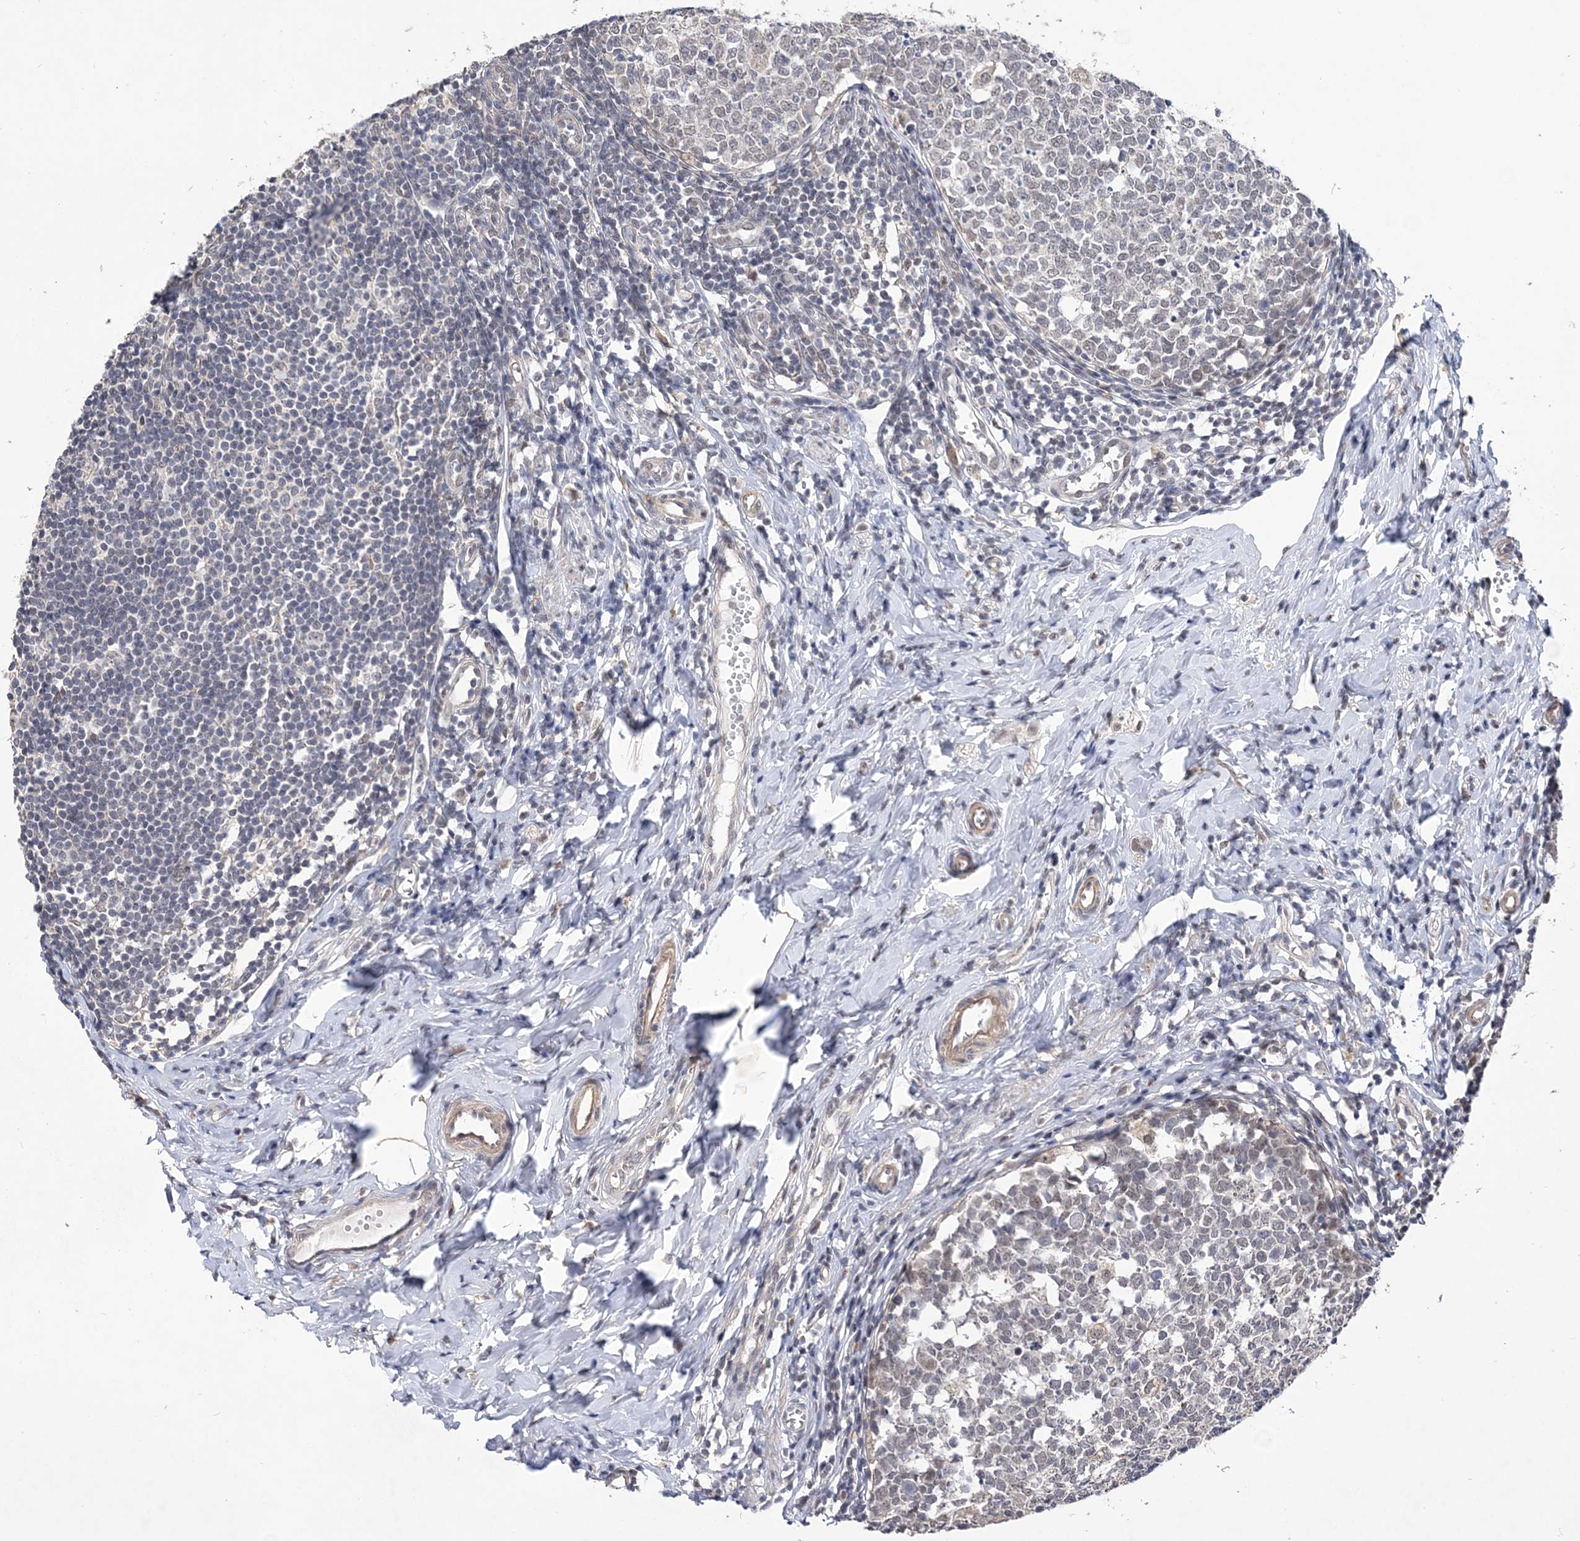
{"staining": {"intensity": "moderate", "quantity": "<25%", "location": "cytoplasmic/membranous"}, "tissue": "appendix", "cell_type": "Glandular cells", "image_type": "normal", "snomed": [{"axis": "morphology", "description": "Normal tissue, NOS"}, {"axis": "topography", "description": "Appendix"}], "caption": "Appendix stained with a brown dye reveals moderate cytoplasmic/membranous positive staining in approximately <25% of glandular cells.", "gene": "BOD1L1", "patient": {"sex": "male", "age": 14}}